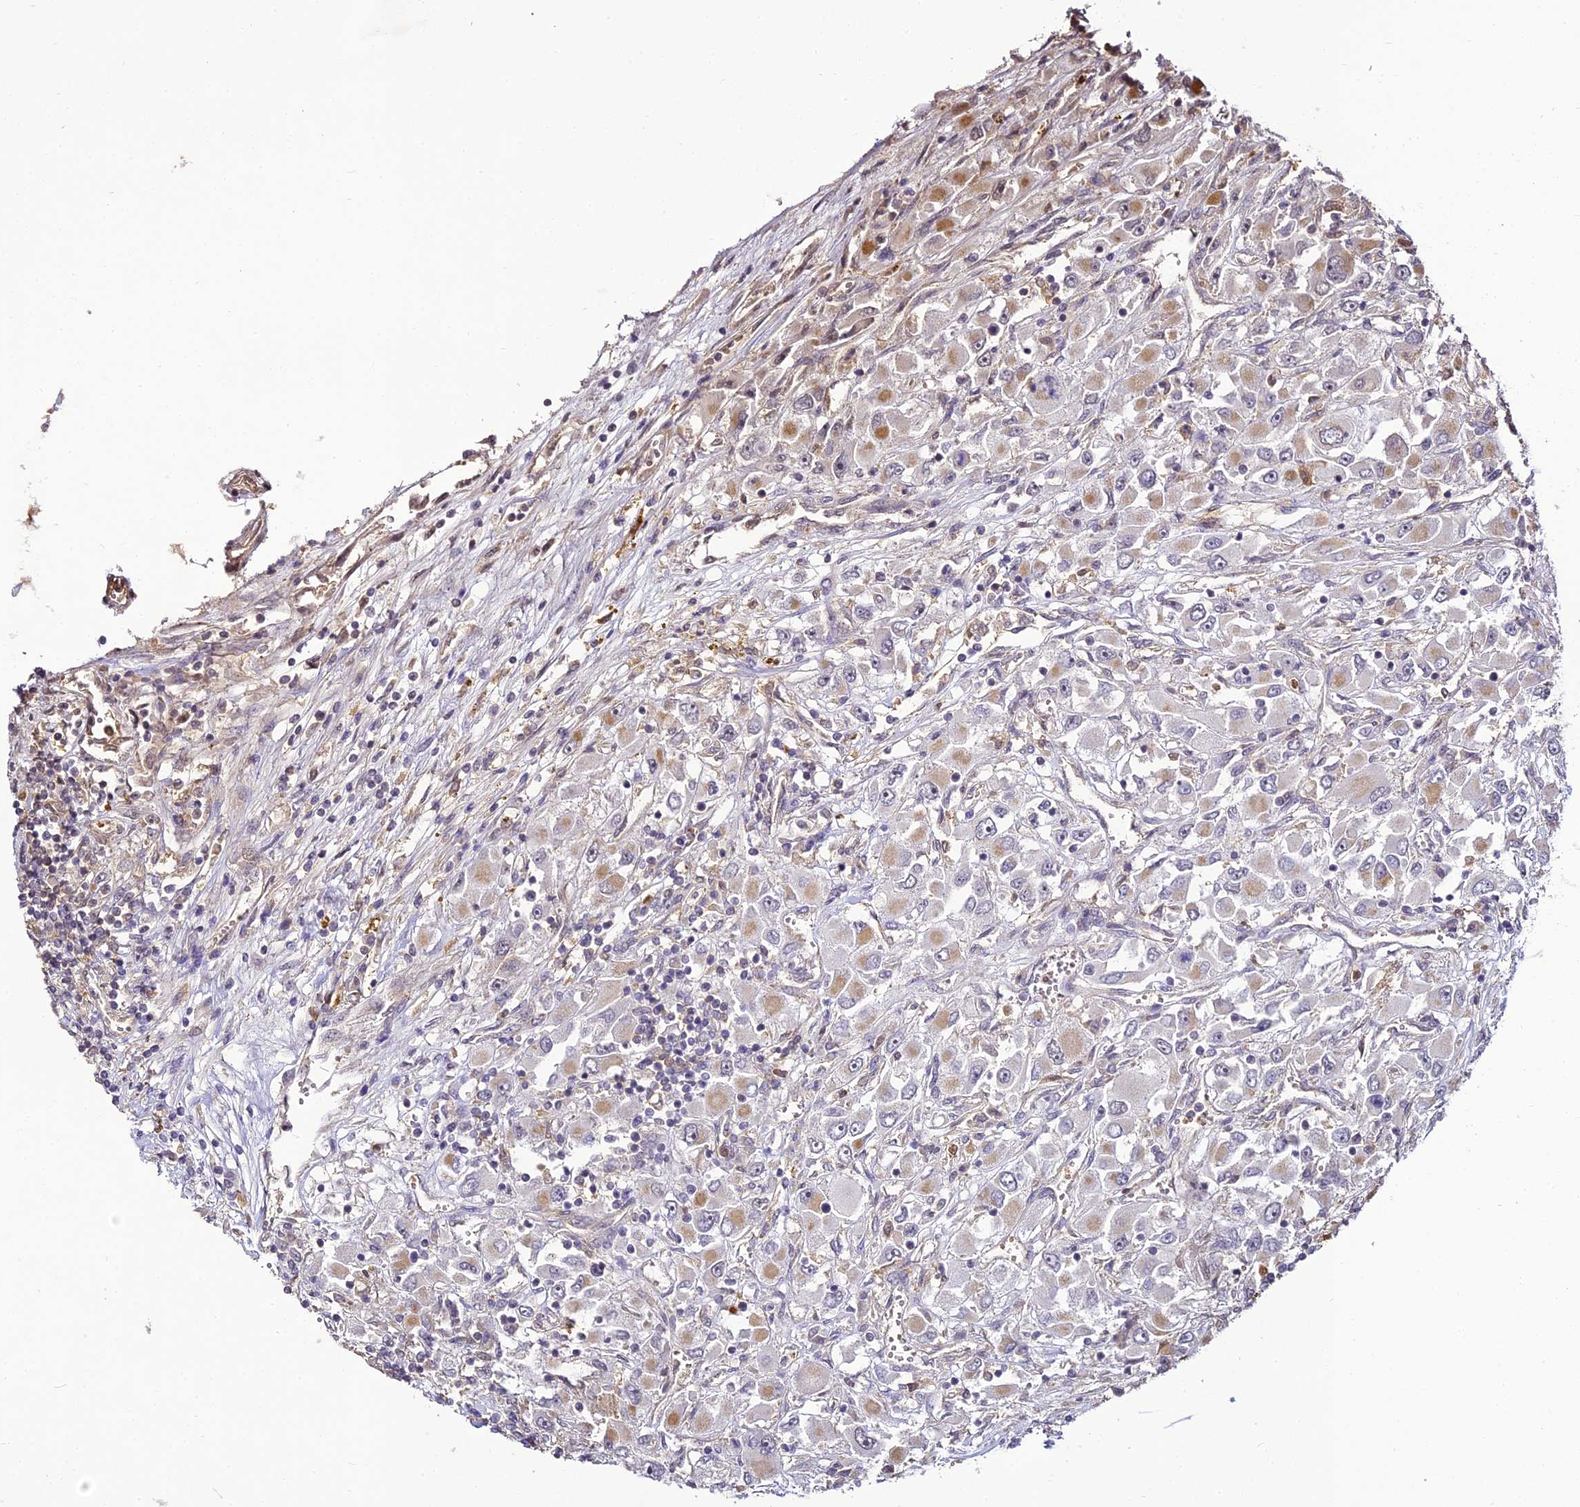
{"staining": {"intensity": "moderate", "quantity": "<25%", "location": "cytoplasmic/membranous"}, "tissue": "renal cancer", "cell_type": "Tumor cells", "image_type": "cancer", "snomed": [{"axis": "morphology", "description": "Adenocarcinoma, NOS"}, {"axis": "topography", "description": "Kidney"}], "caption": "Protein staining of renal cancer (adenocarcinoma) tissue shows moderate cytoplasmic/membranous positivity in approximately <25% of tumor cells. Nuclei are stained in blue.", "gene": "BCDIN3D", "patient": {"sex": "female", "age": 52}}